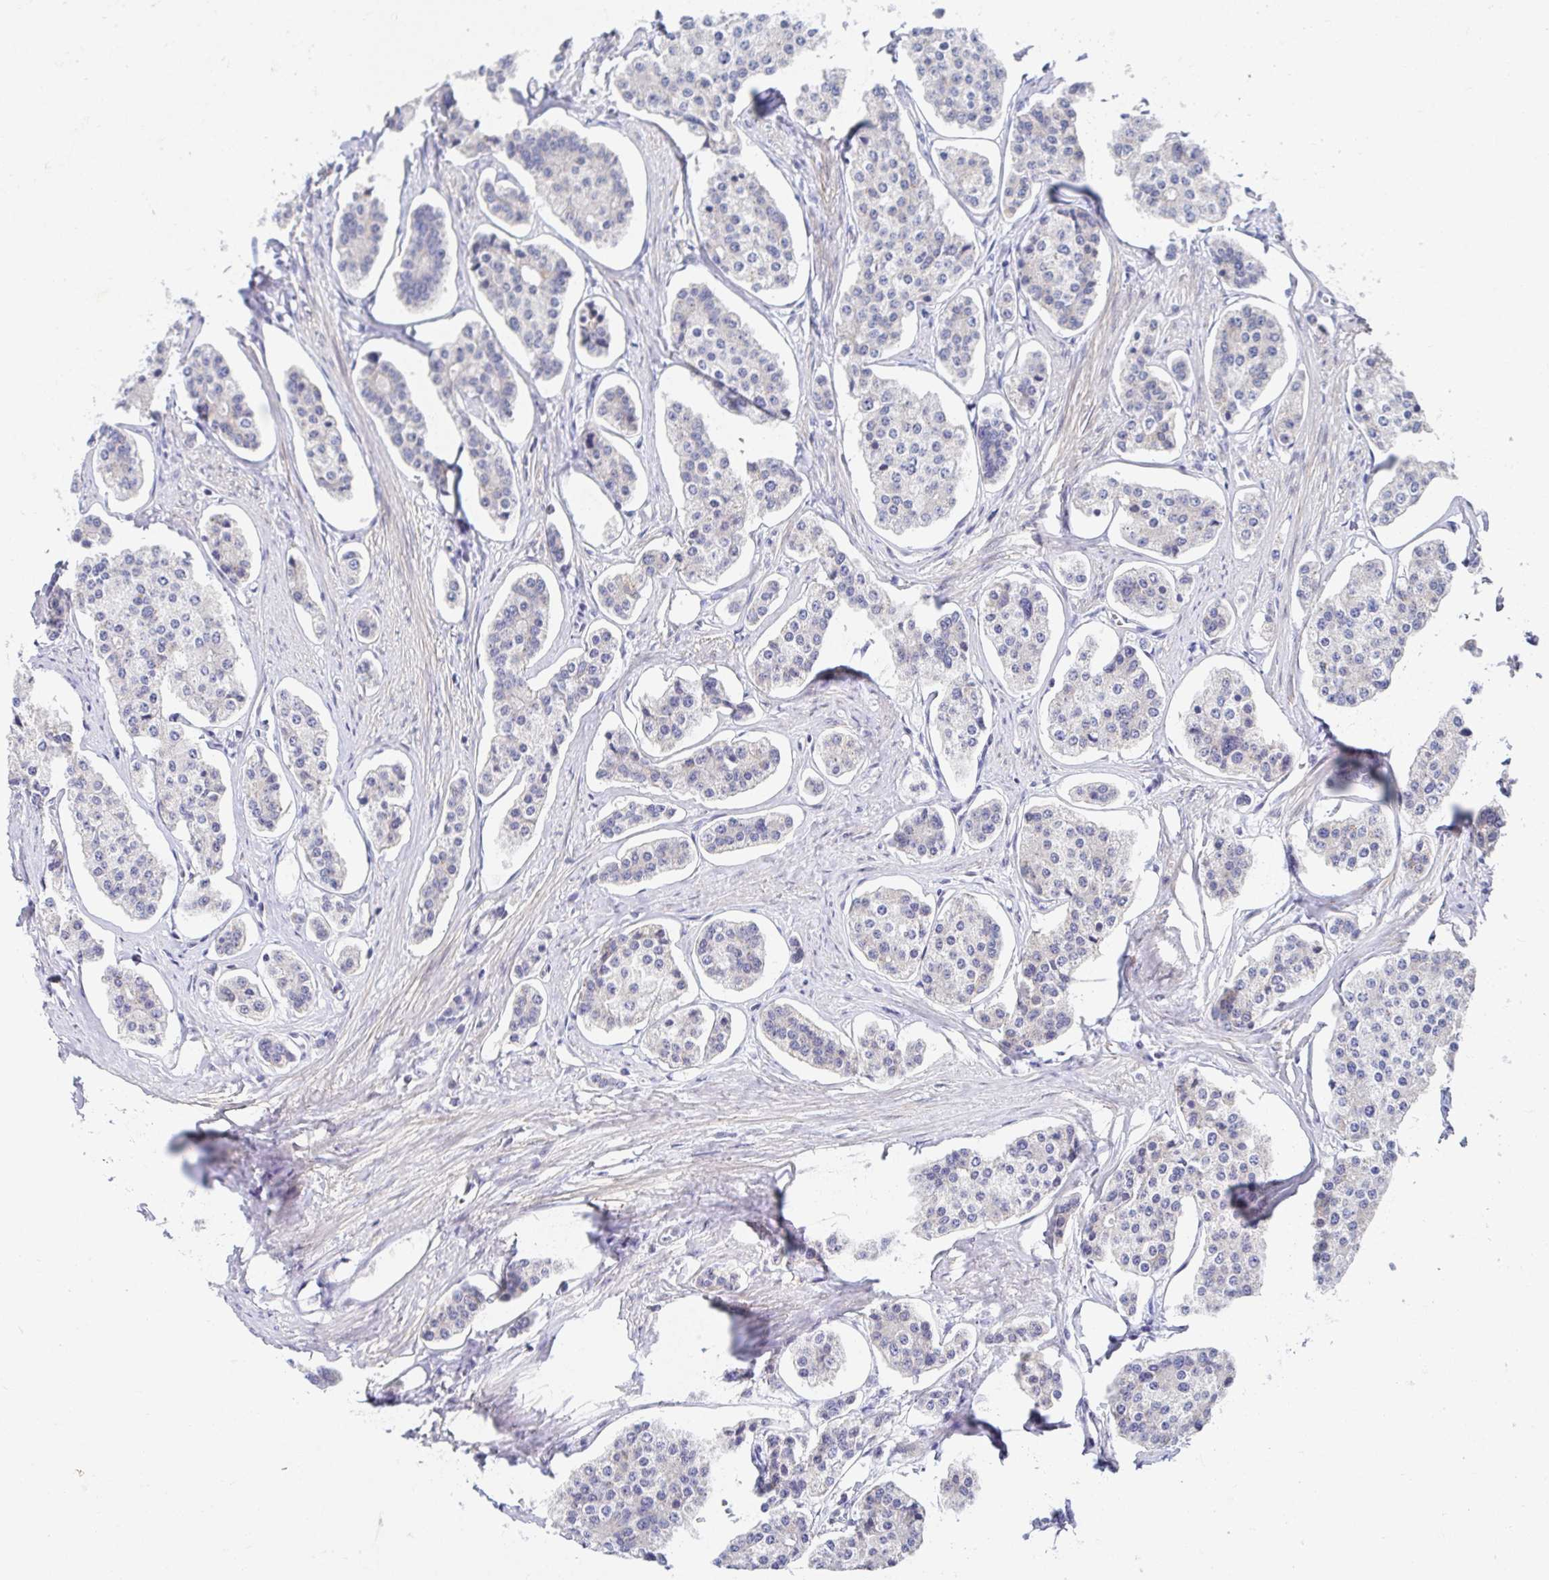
{"staining": {"intensity": "negative", "quantity": "none", "location": "none"}, "tissue": "carcinoid", "cell_type": "Tumor cells", "image_type": "cancer", "snomed": [{"axis": "morphology", "description": "Carcinoid, malignant, NOS"}, {"axis": "topography", "description": "Small intestine"}], "caption": "Tumor cells are negative for protein expression in human carcinoid (malignant).", "gene": "AKAP14", "patient": {"sex": "female", "age": 65}}